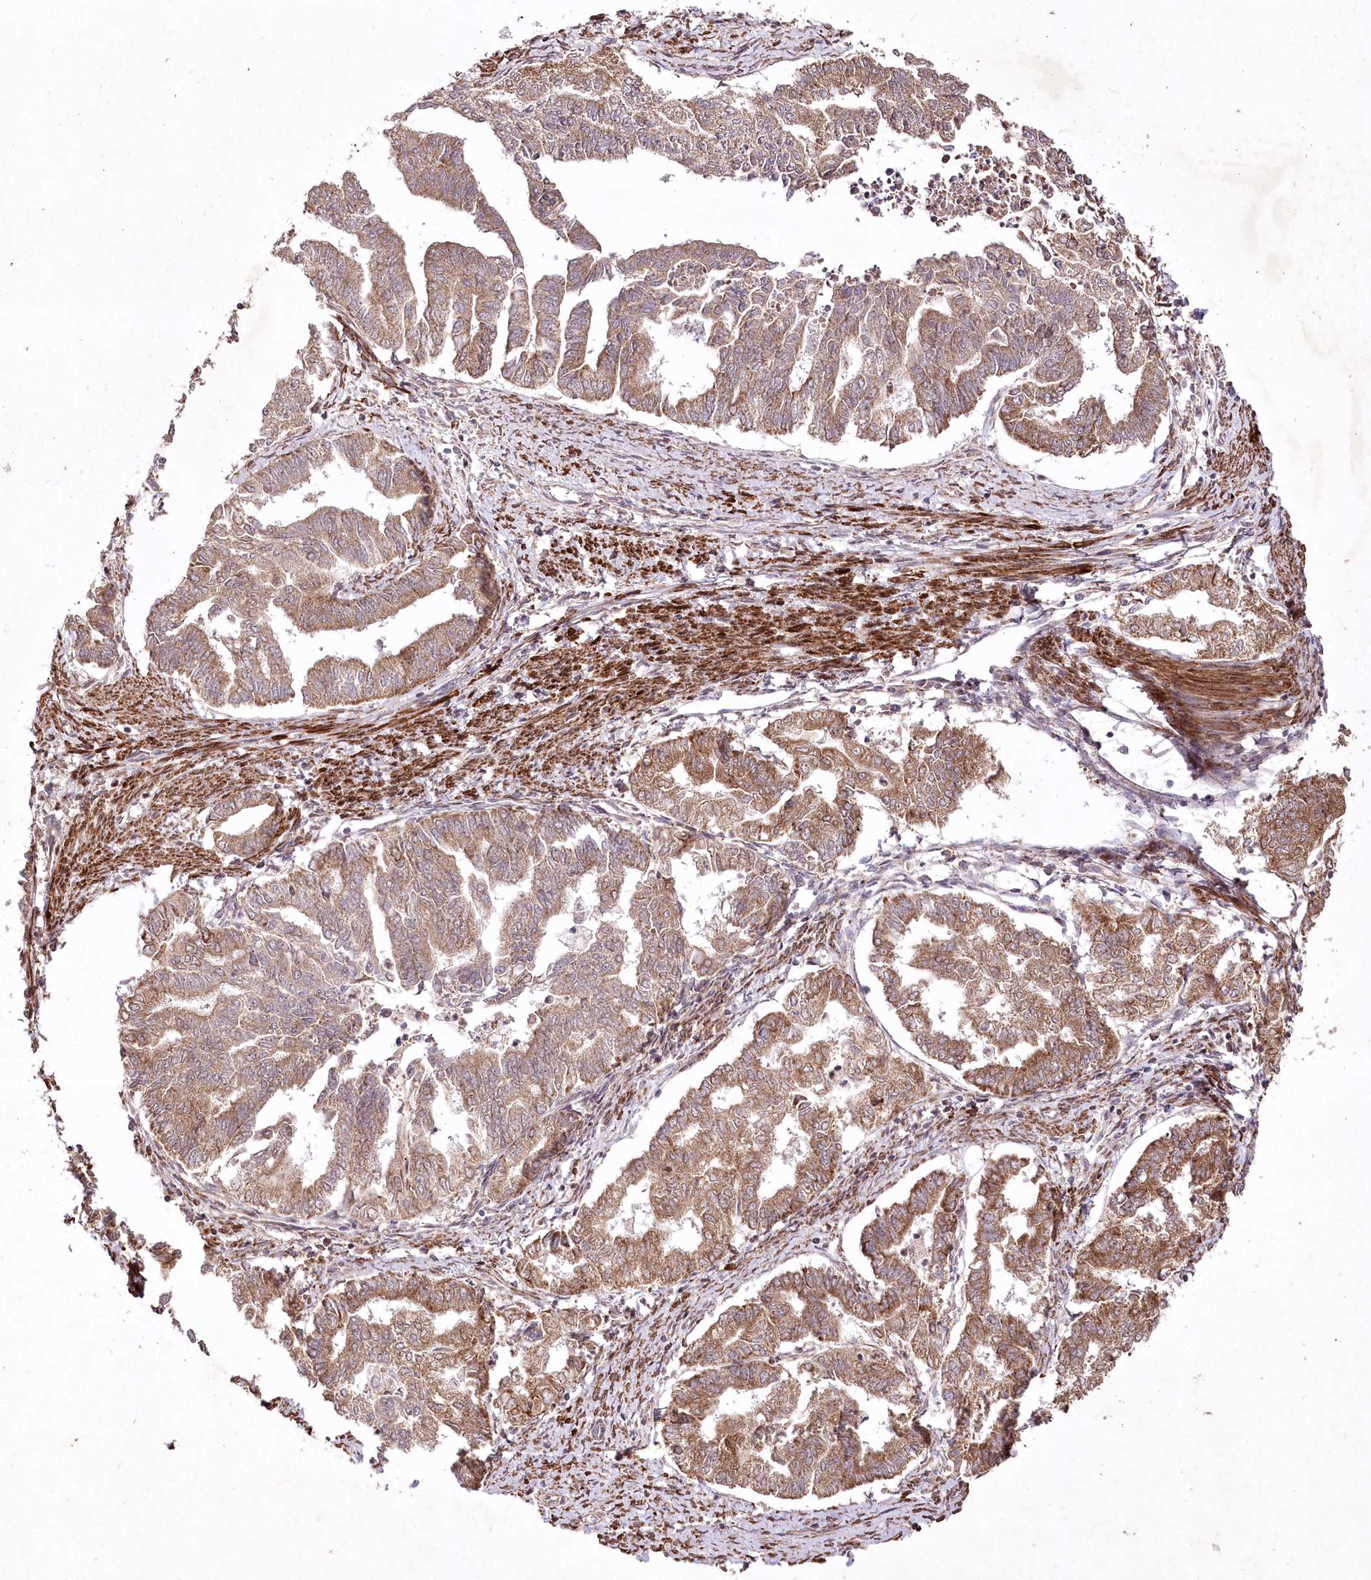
{"staining": {"intensity": "moderate", "quantity": ">75%", "location": "cytoplasmic/membranous"}, "tissue": "endometrial cancer", "cell_type": "Tumor cells", "image_type": "cancer", "snomed": [{"axis": "morphology", "description": "Adenocarcinoma, NOS"}, {"axis": "topography", "description": "Endometrium"}], "caption": "Endometrial cancer stained for a protein exhibits moderate cytoplasmic/membranous positivity in tumor cells.", "gene": "PSTK", "patient": {"sex": "female", "age": 79}}